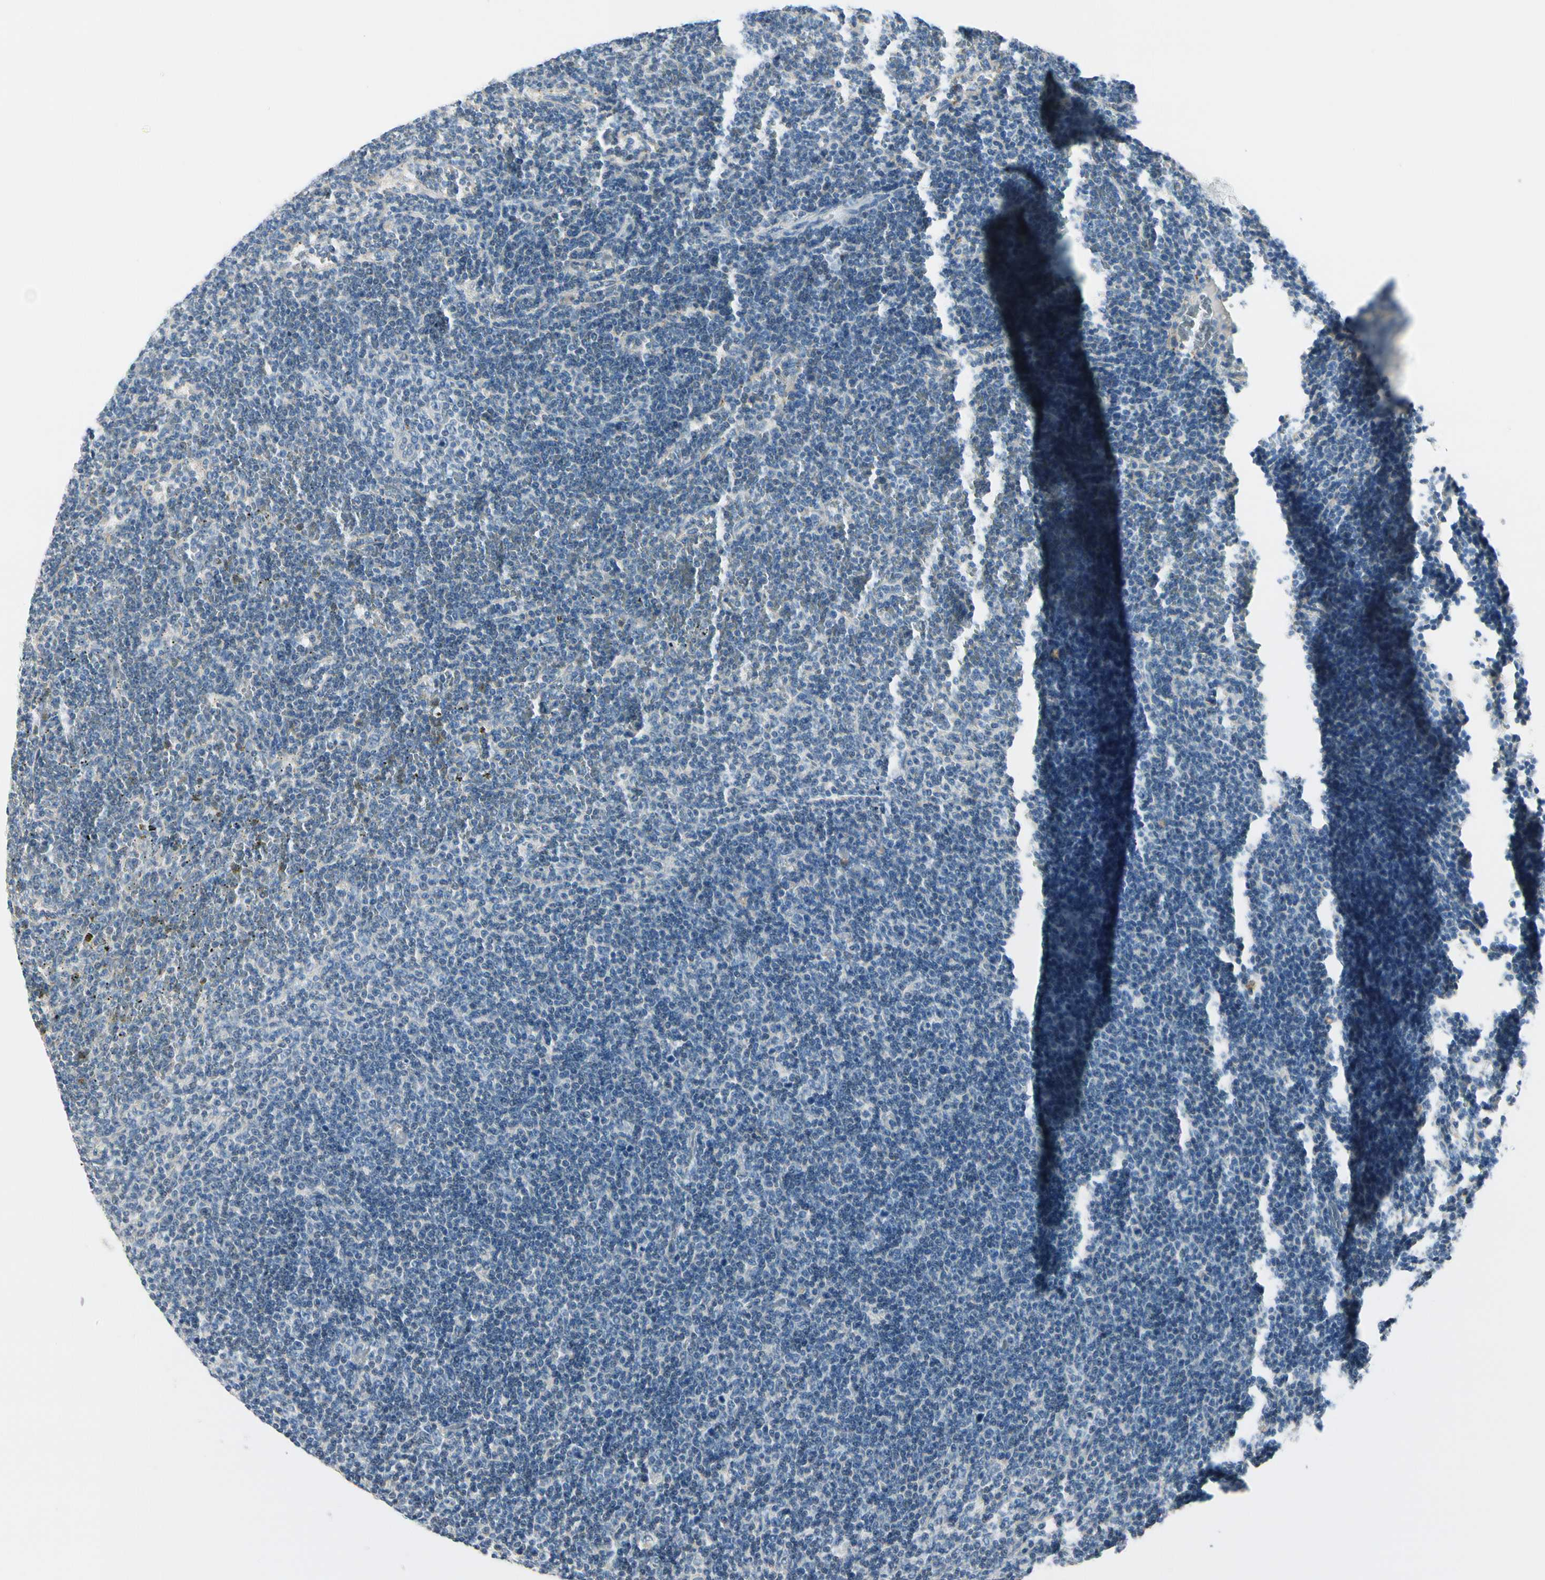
{"staining": {"intensity": "negative", "quantity": "none", "location": "none"}, "tissue": "lymphoma", "cell_type": "Tumor cells", "image_type": "cancer", "snomed": [{"axis": "morphology", "description": "Malignant lymphoma, non-Hodgkin's type, Low grade"}, {"axis": "topography", "description": "Spleen"}], "caption": "Immunohistochemistry (IHC) of low-grade malignant lymphoma, non-Hodgkin's type shows no staining in tumor cells. (DAB immunohistochemistry visualized using brightfield microscopy, high magnification).", "gene": "PEBP1", "patient": {"sex": "female", "age": 50}}